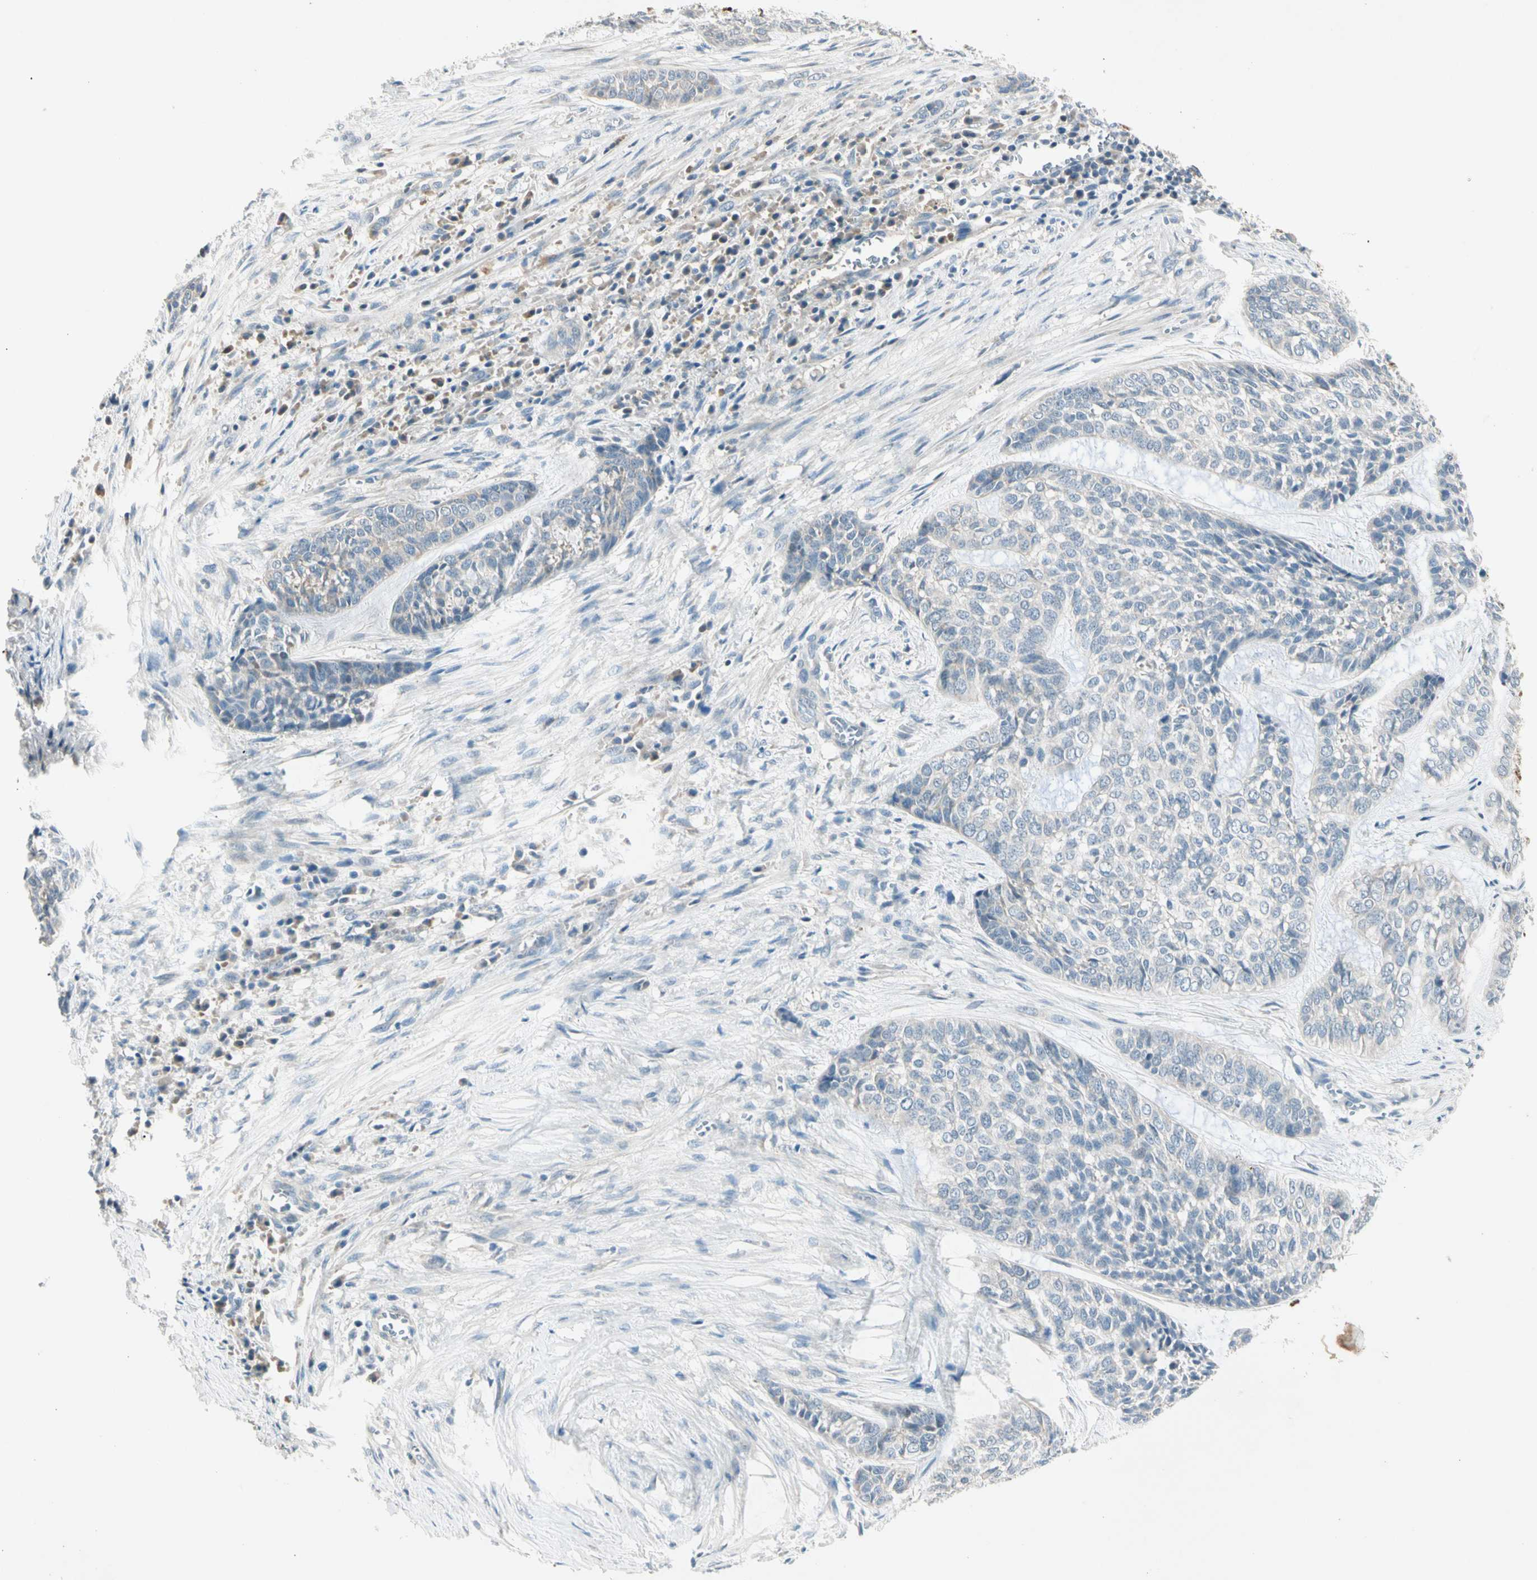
{"staining": {"intensity": "negative", "quantity": "none", "location": "none"}, "tissue": "skin cancer", "cell_type": "Tumor cells", "image_type": "cancer", "snomed": [{"axis": "morphology", "description": "Basal cell carcinoma"}, {"axis": "topography", "description": "Skin"}], "caption": "Skin cancer (basal cell carcinoma) was stained to show a protein in brown. There is no significant expression in tumor cells.", "gene": "SERPIND1", "patient": {"sex": "female", "age": 64}}